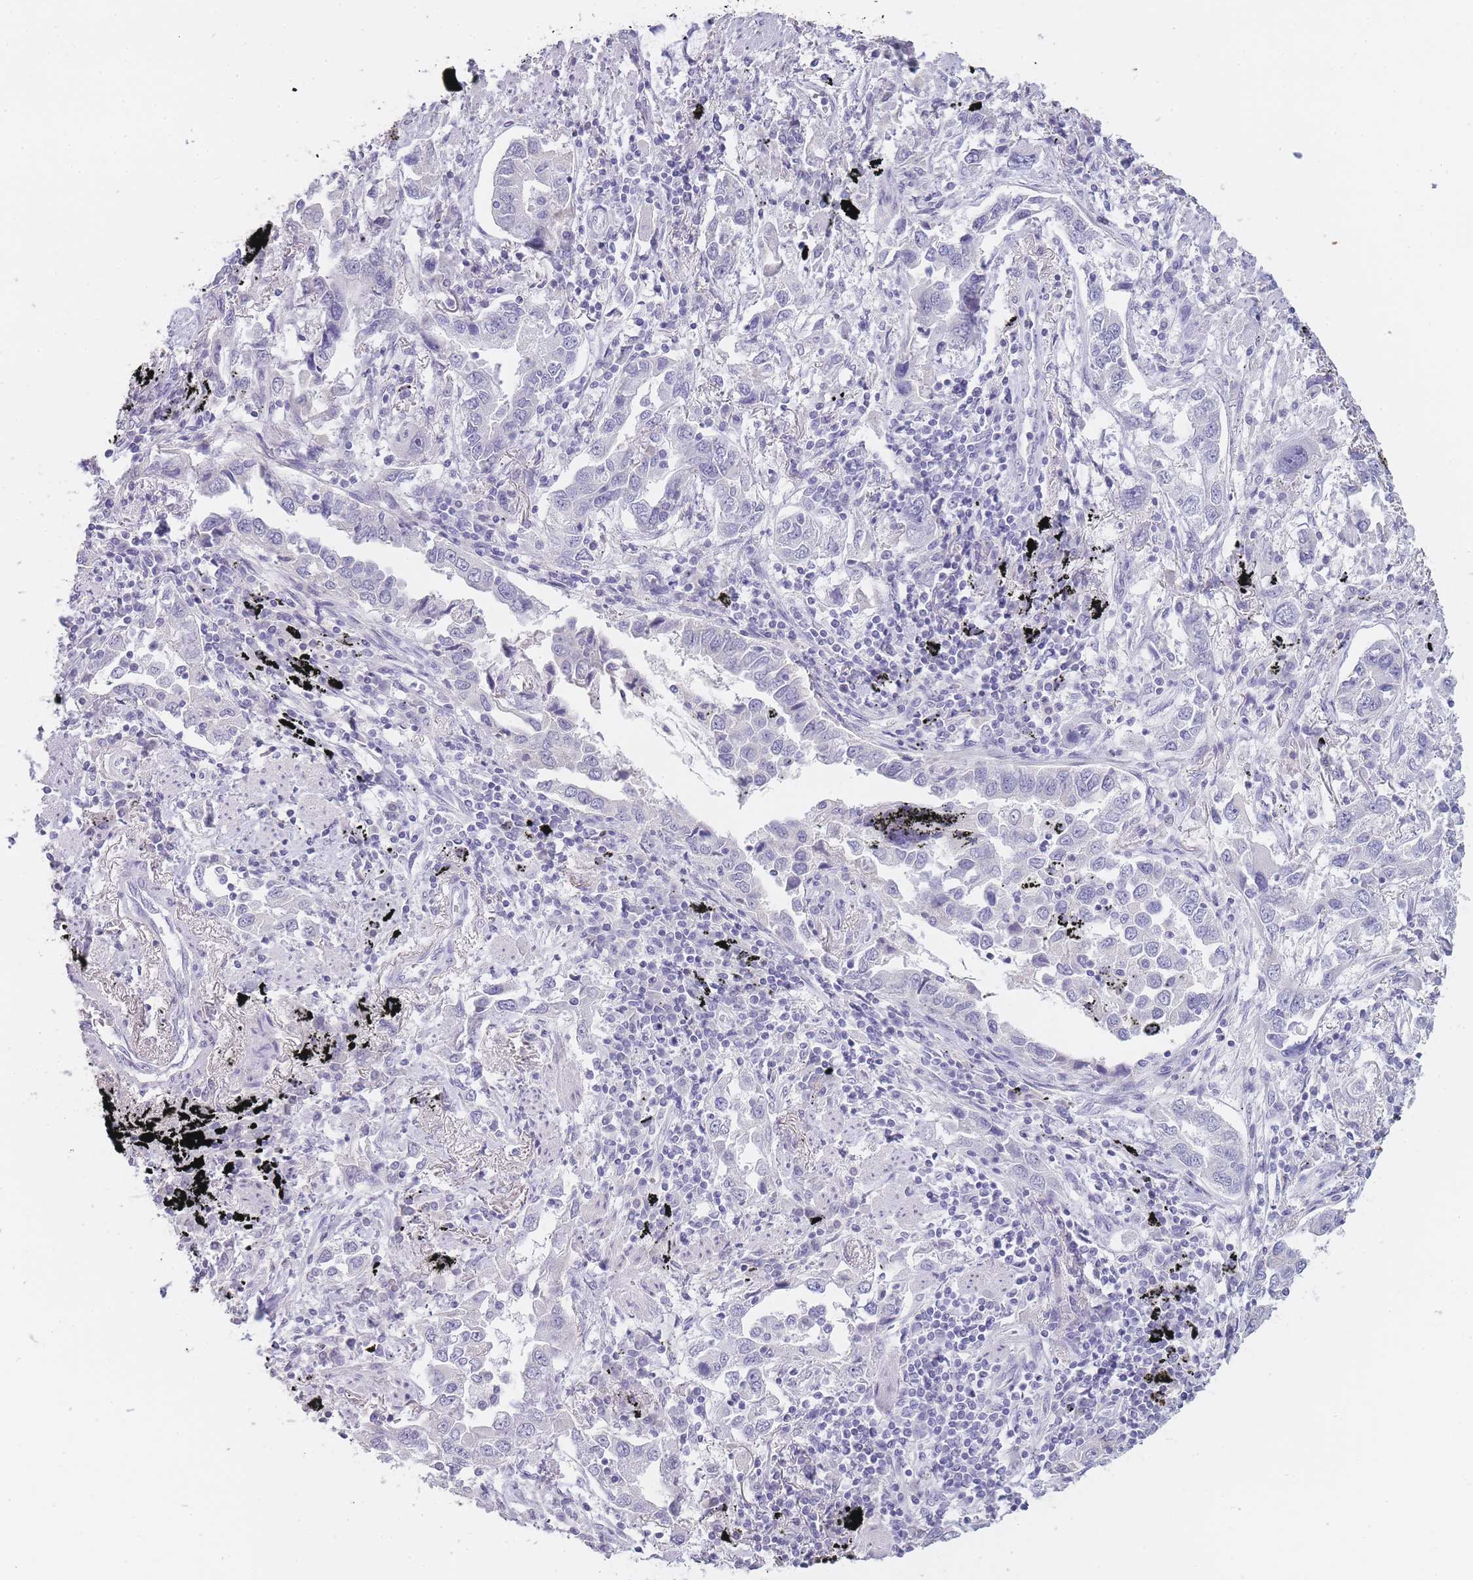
{"staining": {"intensity": "negative", "quantity": "none", "location": "none"}, "tissue": "lung cancer", "cell_type": "Tumor cells", "image_type": "cancer", "snomed": [{"axis": "morphology", "description": "Adenocarcinoma, NOS"}, {"axis": "topography", "description": "Lung"}], "caption": "Immunohistochemical staining of lung adenocarcinoma exhibits no significant expression in tumor cells. Brightfield microscopy of IHC stained with DAB (brown) and hematoxylin (blue), captured at high magnification.", "gene": "INS", "patient": {"sex": "male", "age": 67}}